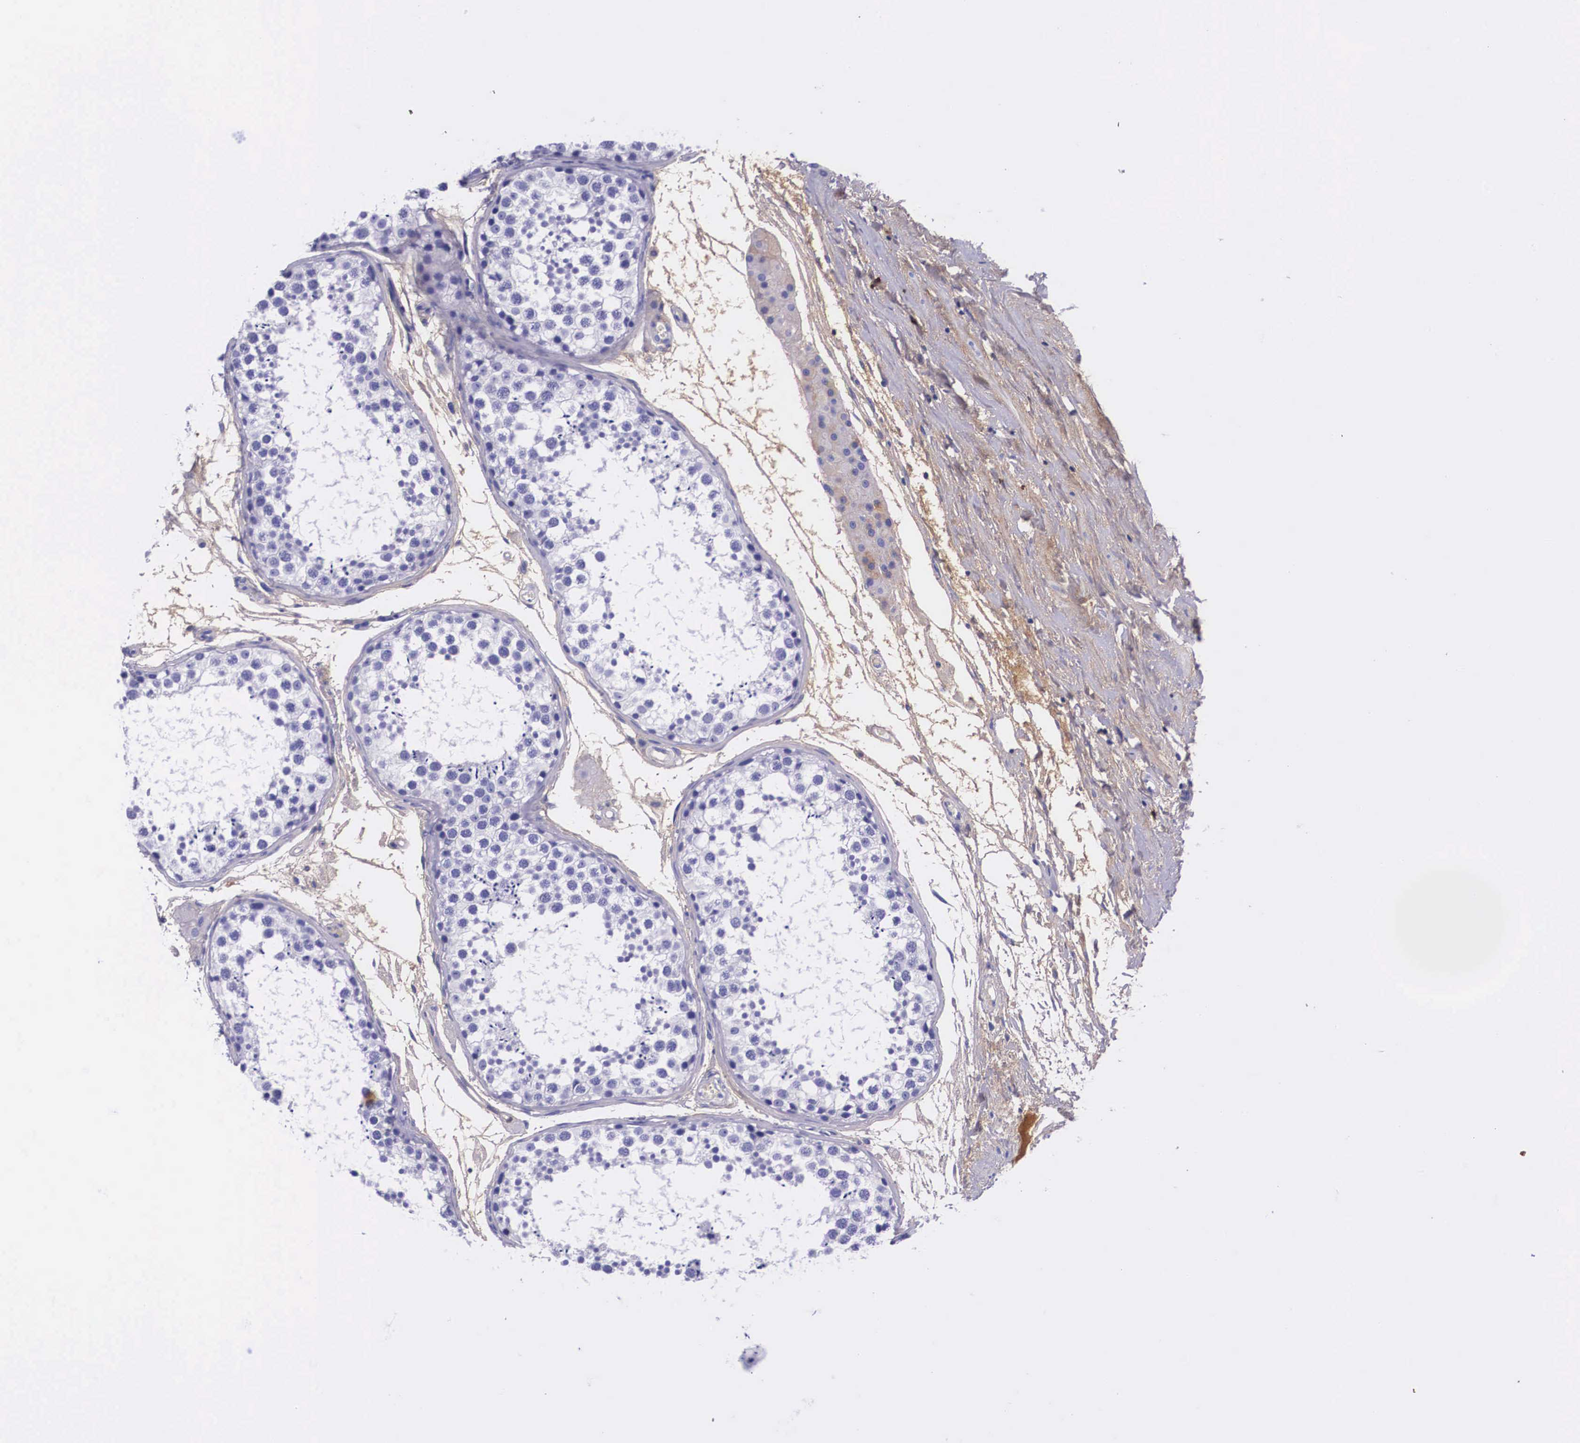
{"staining": {"intensity": "negative", "quantity": "none", "location": "none"}, "tissue": "testis", "cell_type": "Cells in seminiferous ducts", "image_type": "normal", "snomed": [{"axis": "morphology", "description": "Normal tissue, NOS"}, {"axis": "topography", "description": "Testis"}], "caption": "Cells in seminiferous ducts show no significant protein expression in benign testis. Brightfield microscopy of IHC stained with DAB (brown) and hematoxylin (blue), captured at high magnification.", "gene": "PLG", "patient": {"sex": "male", "age": 57}}